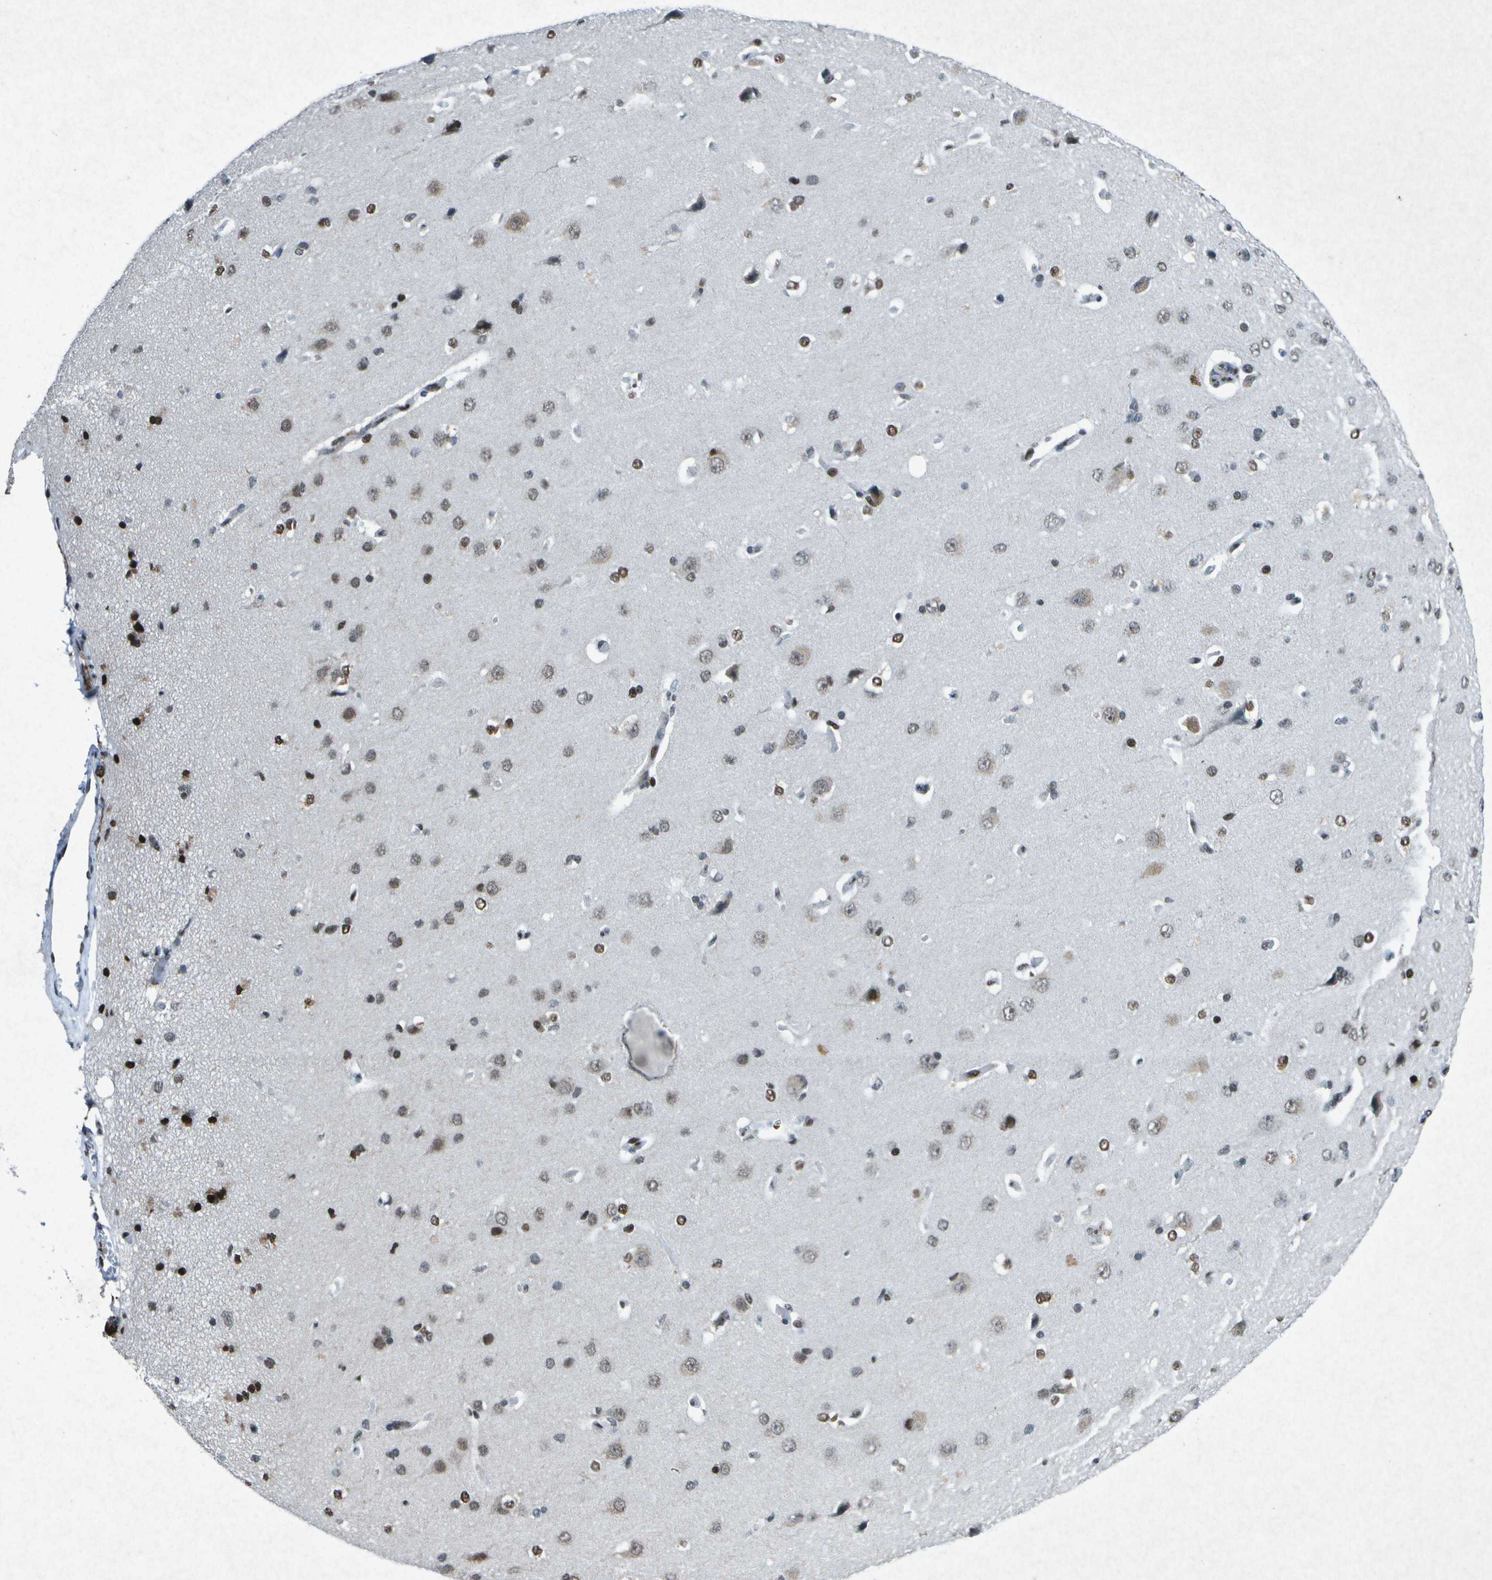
{"staining": {"intensity": "moderate", "quantity": "25%-75%", "location": "nuclear"}, "tissue": "cerebral cortex", "cell_type": "Endothelial cells", "image_type": "normal", "snomed": [{"axis": "morphology", "description": "Normal tissue, NOS"}, {"axis": "topography", "description": "Cerebral cortex"}], "caption": "Immunohistochemical staining of unremarkable cerebral cortex reveals 25%-75% levels of moderate nuclear protein positivity in about 25%-75% of endothelial cells. (brown staining indicates protein expression, while blue staining denotes nuclei).", "gene": "MTA2", "patient": {"sex": "male", "age": 62}}